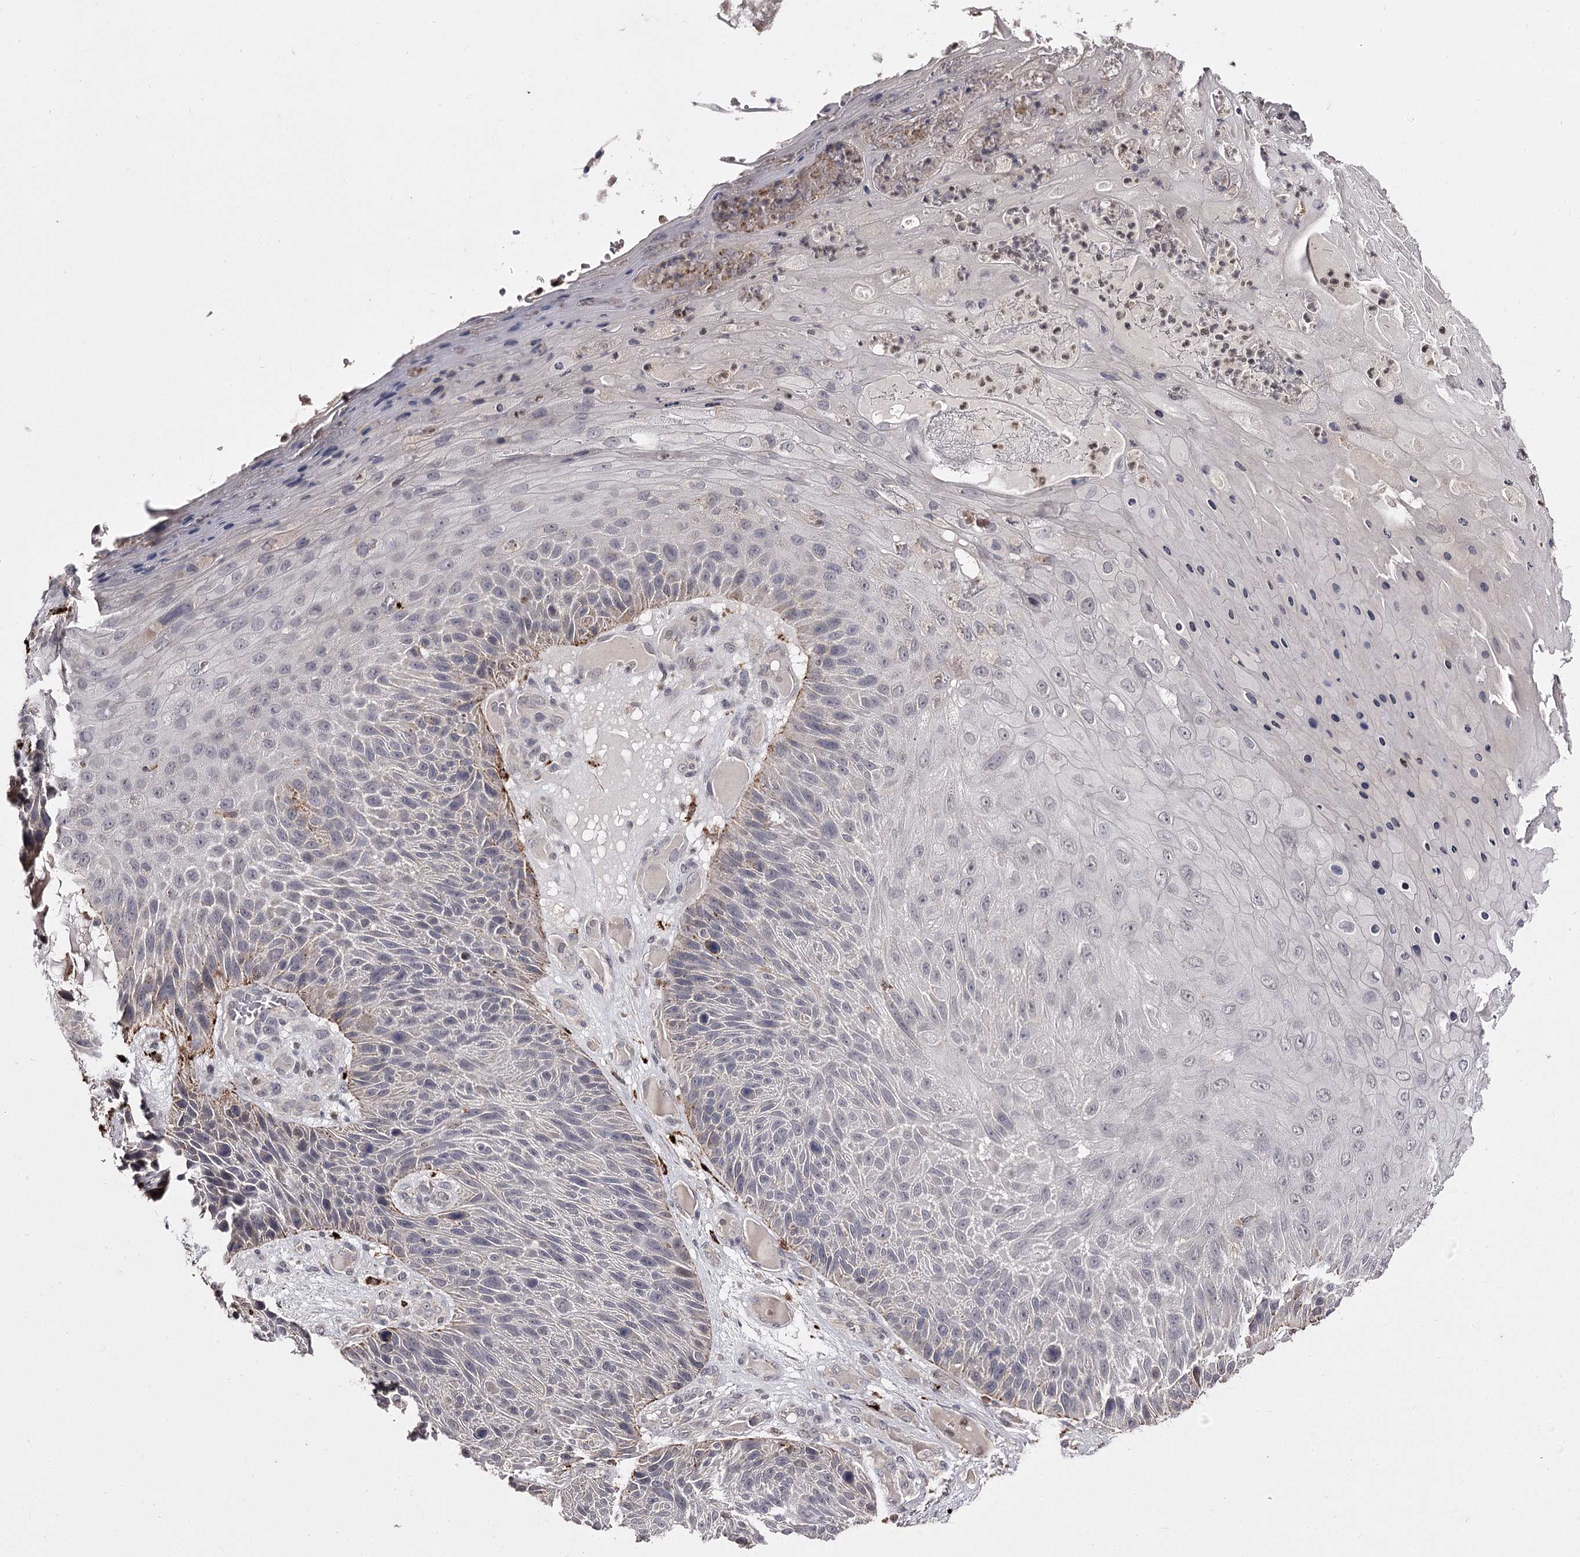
{"staining": {"intensity": "negative", "quantity": "none", "location": "none"}, "tissue": "skin cancer", "cell_type": "Tumor cells", "image_type": "cancer", "snomed": [{"axis": "morphology", "description": "Squamous cell carcinoma, NOS"}, {"axis": "topography", "description": "Skin"}], "caption": "DAB immunohistochemical staining of squamous cell carcinoma (skin) exhibits no significant expression in tumor cells.", "gene": "SLC32A1", "patient": {"sex": "female", "age": 88}}